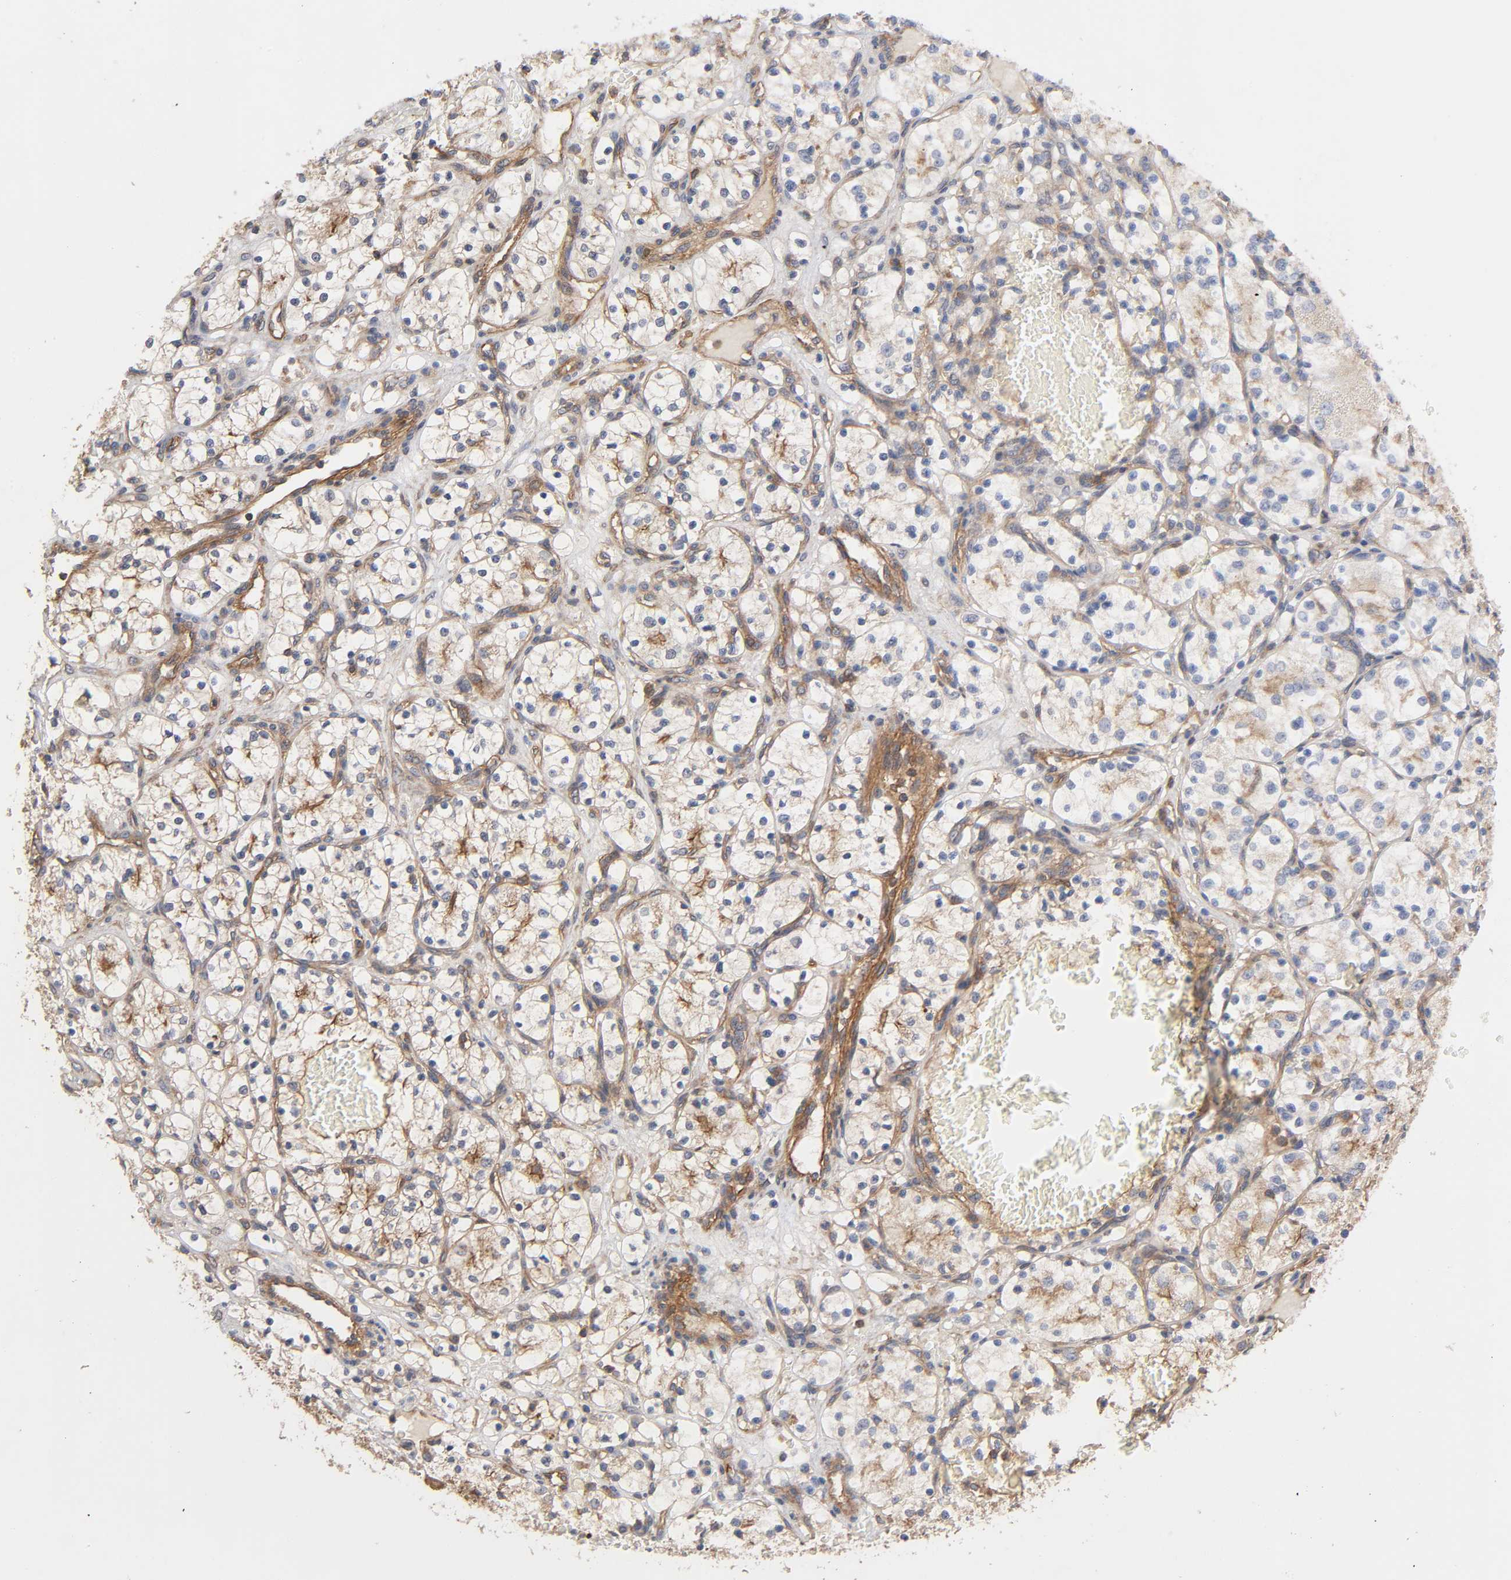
{"staining": {"intensity": "moderate", "quantity": "25%-75%", "location": "cytoplasmic/membranous"}, "tissue": "renal cancer", "cell_type": "Tumor cells", "image_type": "cancer", "snomed": [{"axis": "morphology", "description": "Adenocarcinoma, NOS"}, {"axis": "topography", "description": "Kidney"}], "caption": "Moderate cytoplasmic/membranous staining for a protein is identified in about 25%-75% of tumor cells of renal adenocarcinoma using immunohistochemistry (IHC).", "gene": "LAMTOR2", "patient": {"sex": "female", "age": 60}}